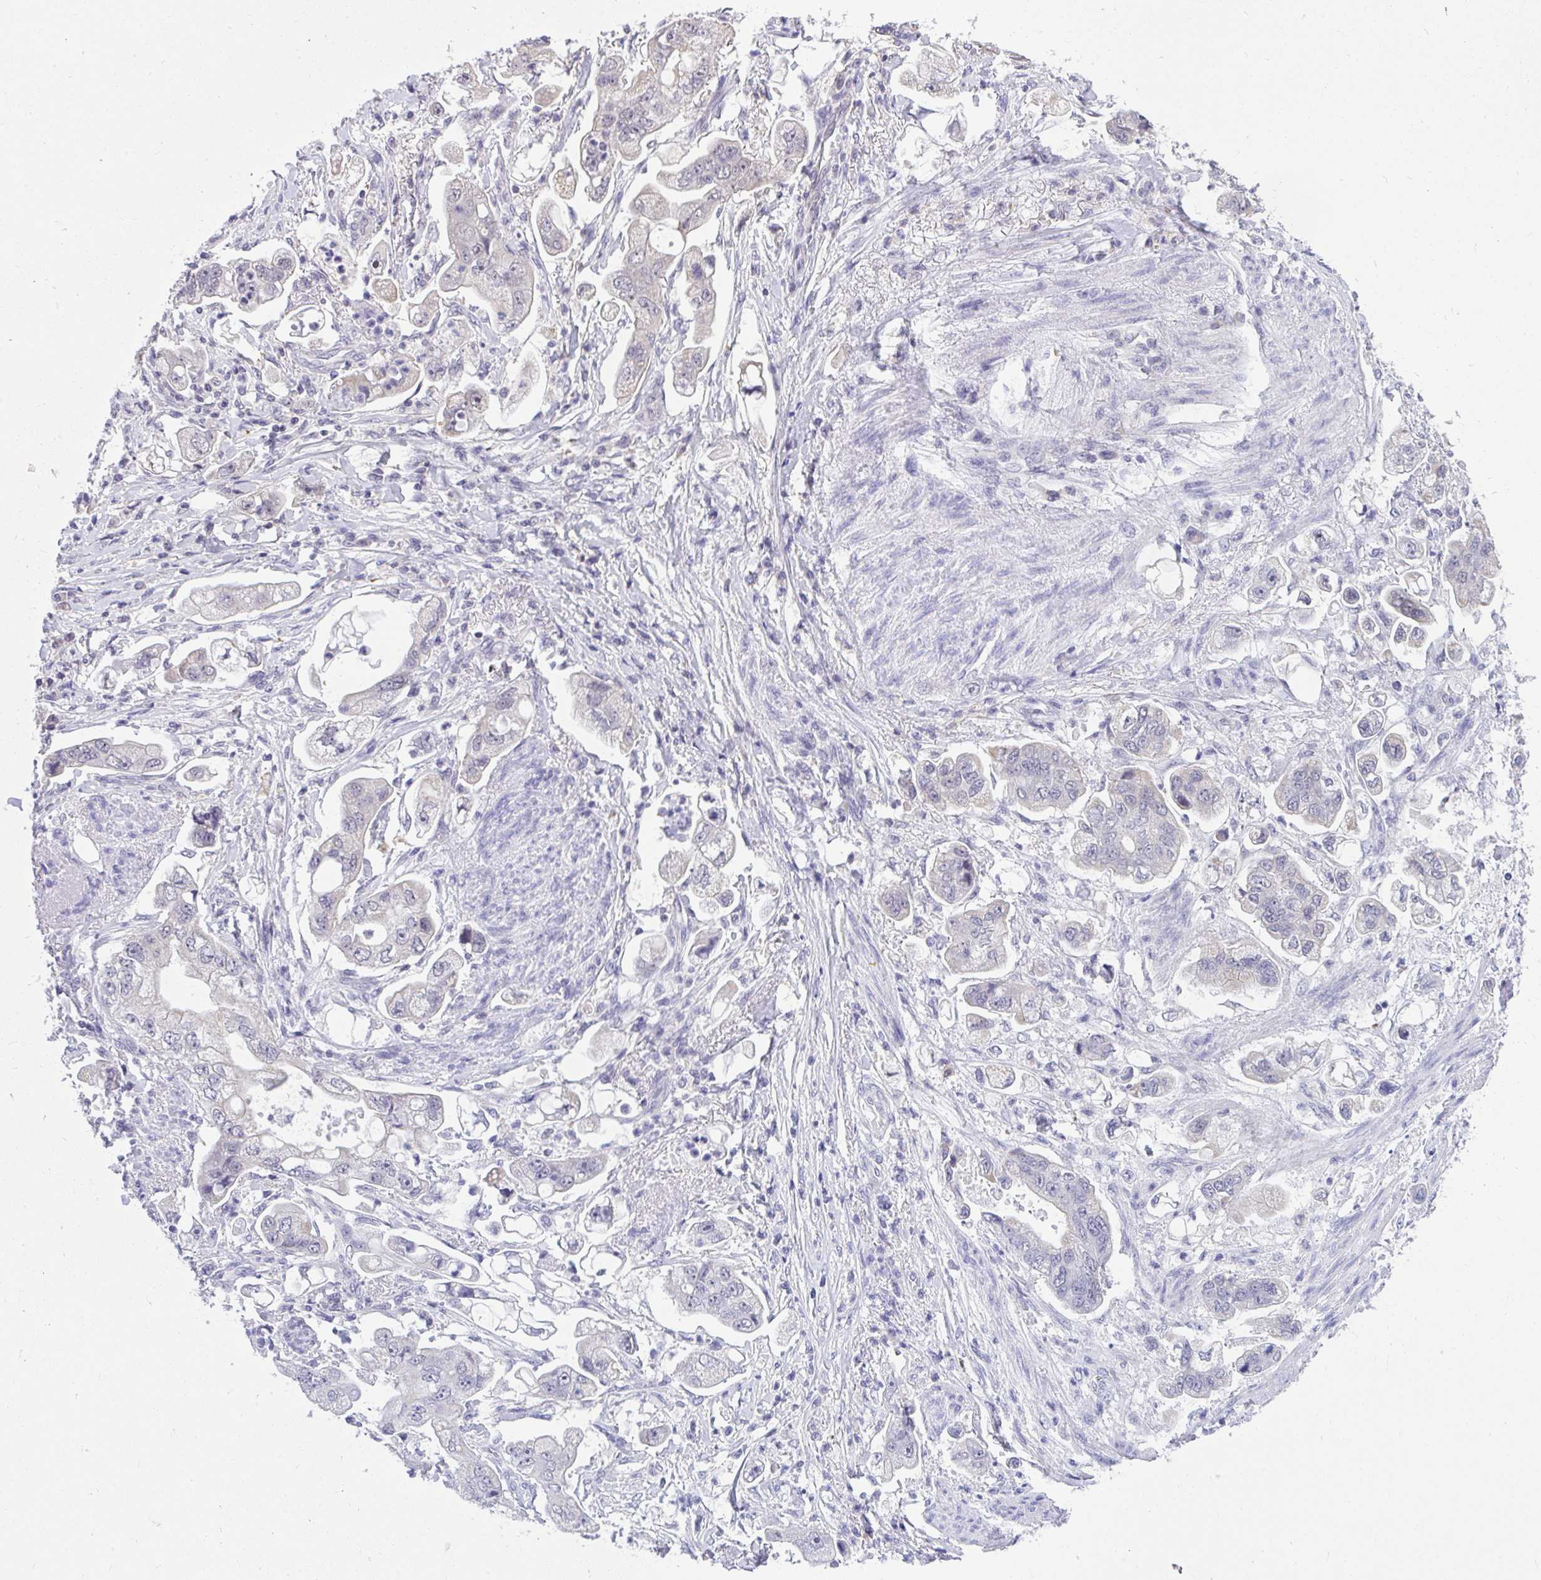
{"staining": {"intensity": "negative", "quantity": "none", "location": "none"}, "tissue": "stomach cancer", "cell_type": "Tumor cells", "image_type": "cancer", "snomed": [{"axis": "morphology", "description": "Adenocarcinoma, NOS"}, {"axis": "topography", "description": "Stomach"}], "caption": "Stomach adenocarcinoma was stained to show a protein in brown. There is no significant positivity in tumor cells. (Brightfield microscopy of DAB immunohistochemistry (IHC) at high magnification).", "gene": "PPP1CA", "patient": {"sex": "male", "age": 62}}